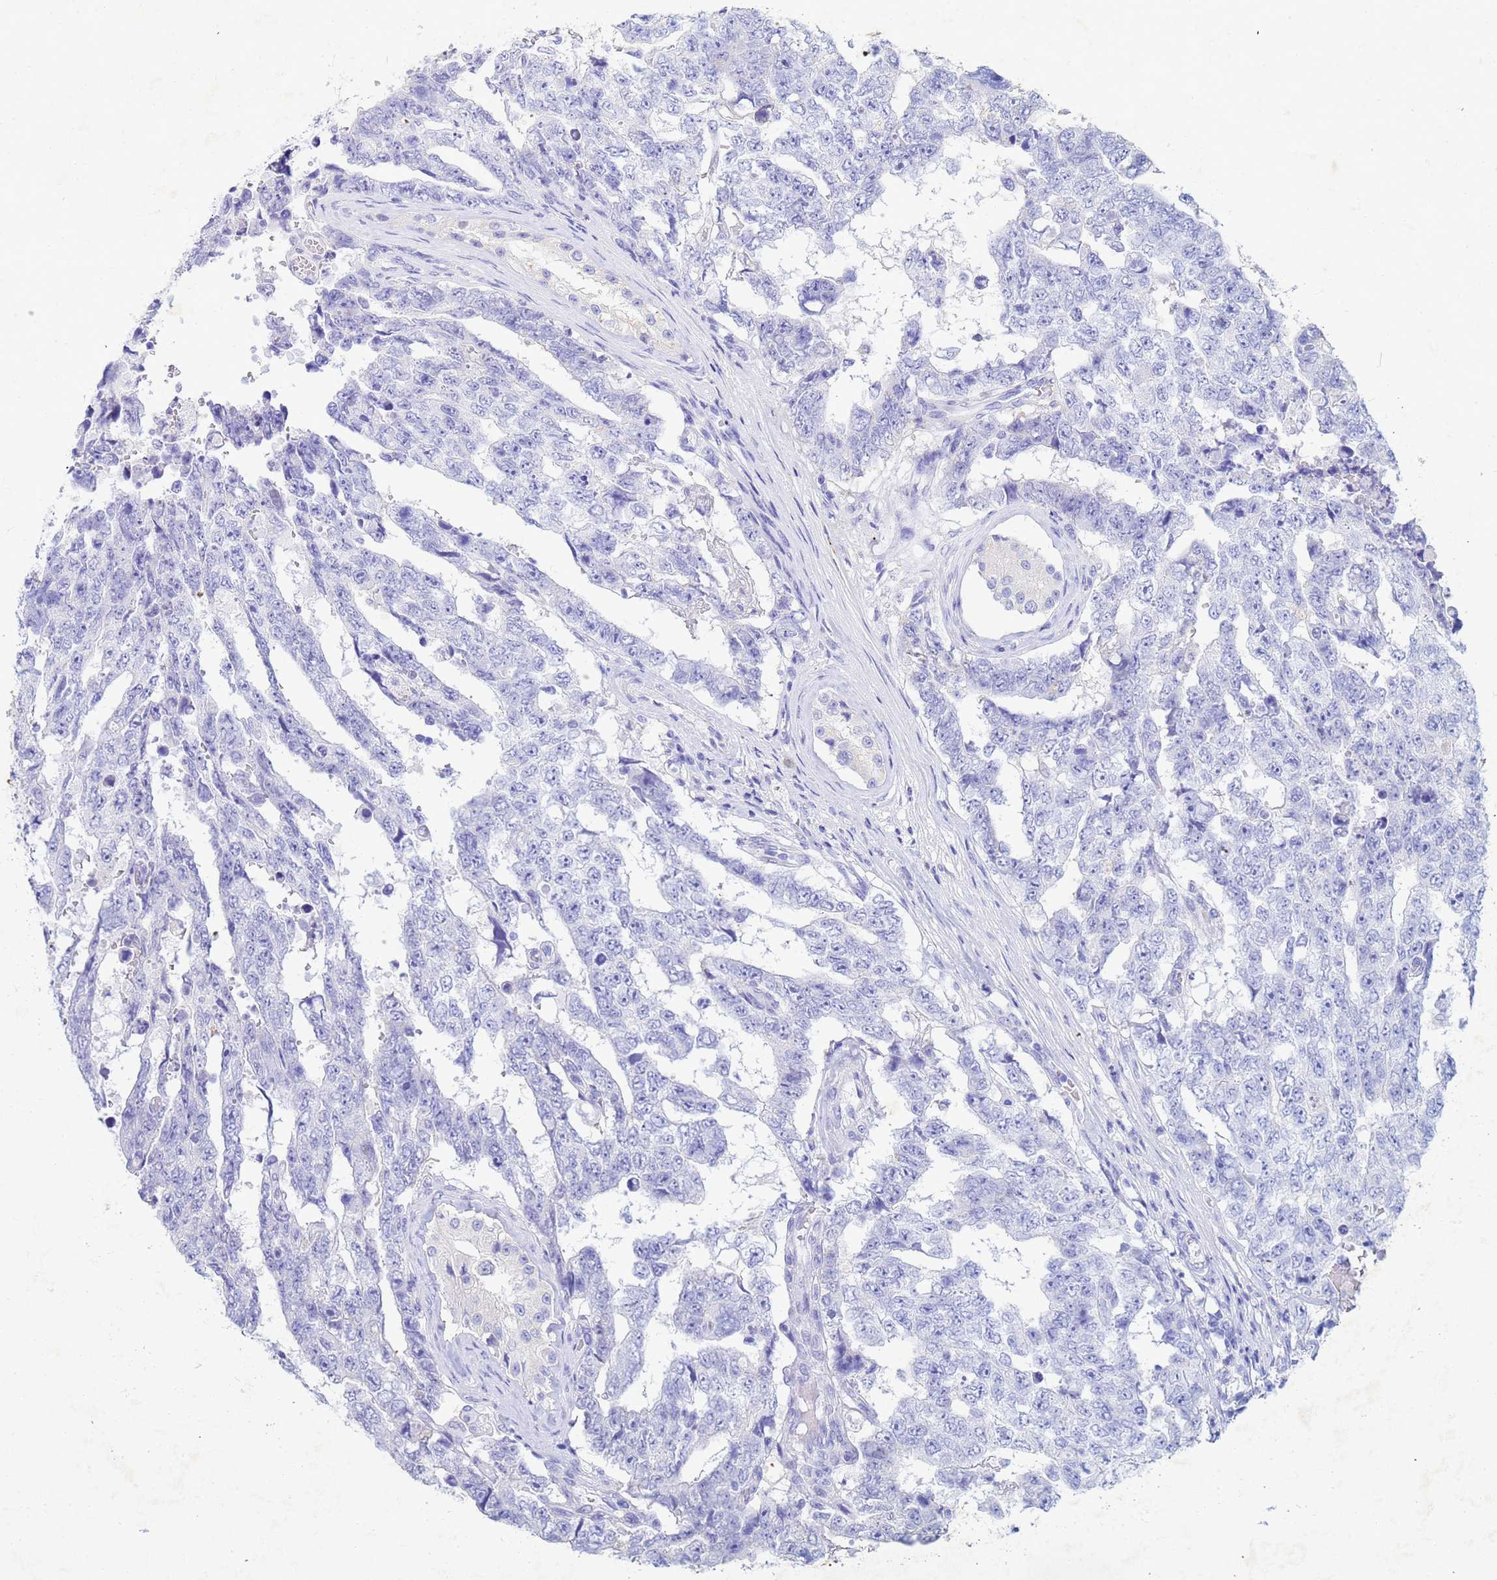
{"staining": {"intensity": "negative", "quantity": "none", "location": "none"}, "tissue": "testis cancer", "cell_type": "Tumor cells", "image_type": "cancer", "snomed": [{"axis": "morphology", "description": "Normal tissue, NOS"}, {"axis": "morphology", "description": "Carcinoma, Embryonal, NOS"}, {"axis": "topography", "description": "Testis"}, {"axis": "topography", "description": "Epididymis"}], "caption": "Image shows no significant protein positivity in tumor cells of testis embryonal carcinoma.", "gene": "CSTB", "patient": {"sex": "male", "age": 25}}